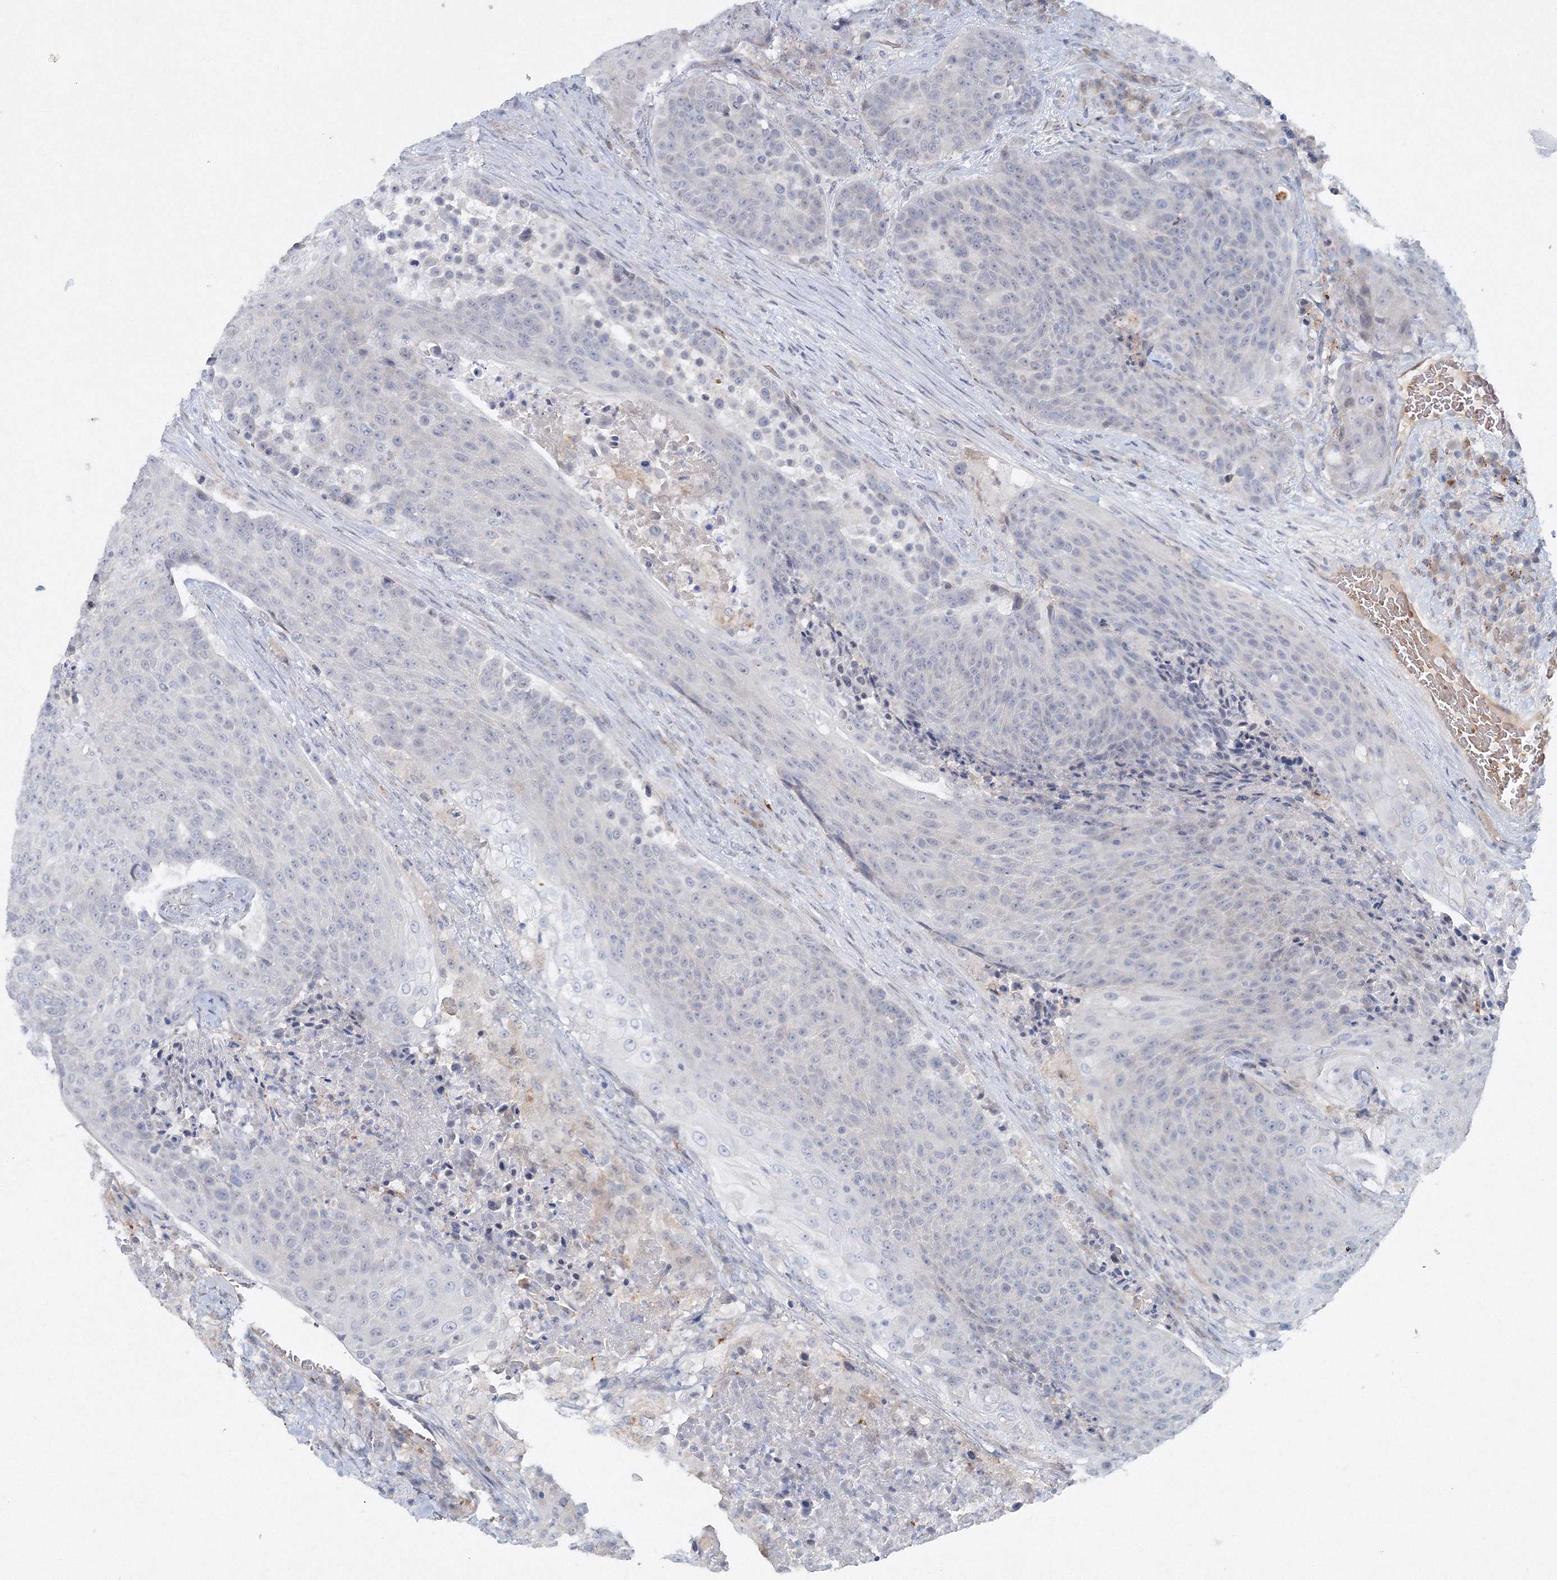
{"staining": {"intensity": "negative", "quantity": "none", "location": "none"}, "tissue": "urothelial cancer", "cell_type": "Tumor cells", "image_type": "cancer", "snomed": [{"axis": "morphology", "description": "Urothelial carcinoma, High grade"}, {"axis": "topography", "description": "Urinary bladder"}], "caption": "High power microscopy image of an IHC image of high-grade urothelial carcinoma, revealing no significant expression in tumor cells.", "gene": "SH3BP5", "patient": {"sex": "female", "age": 63}}